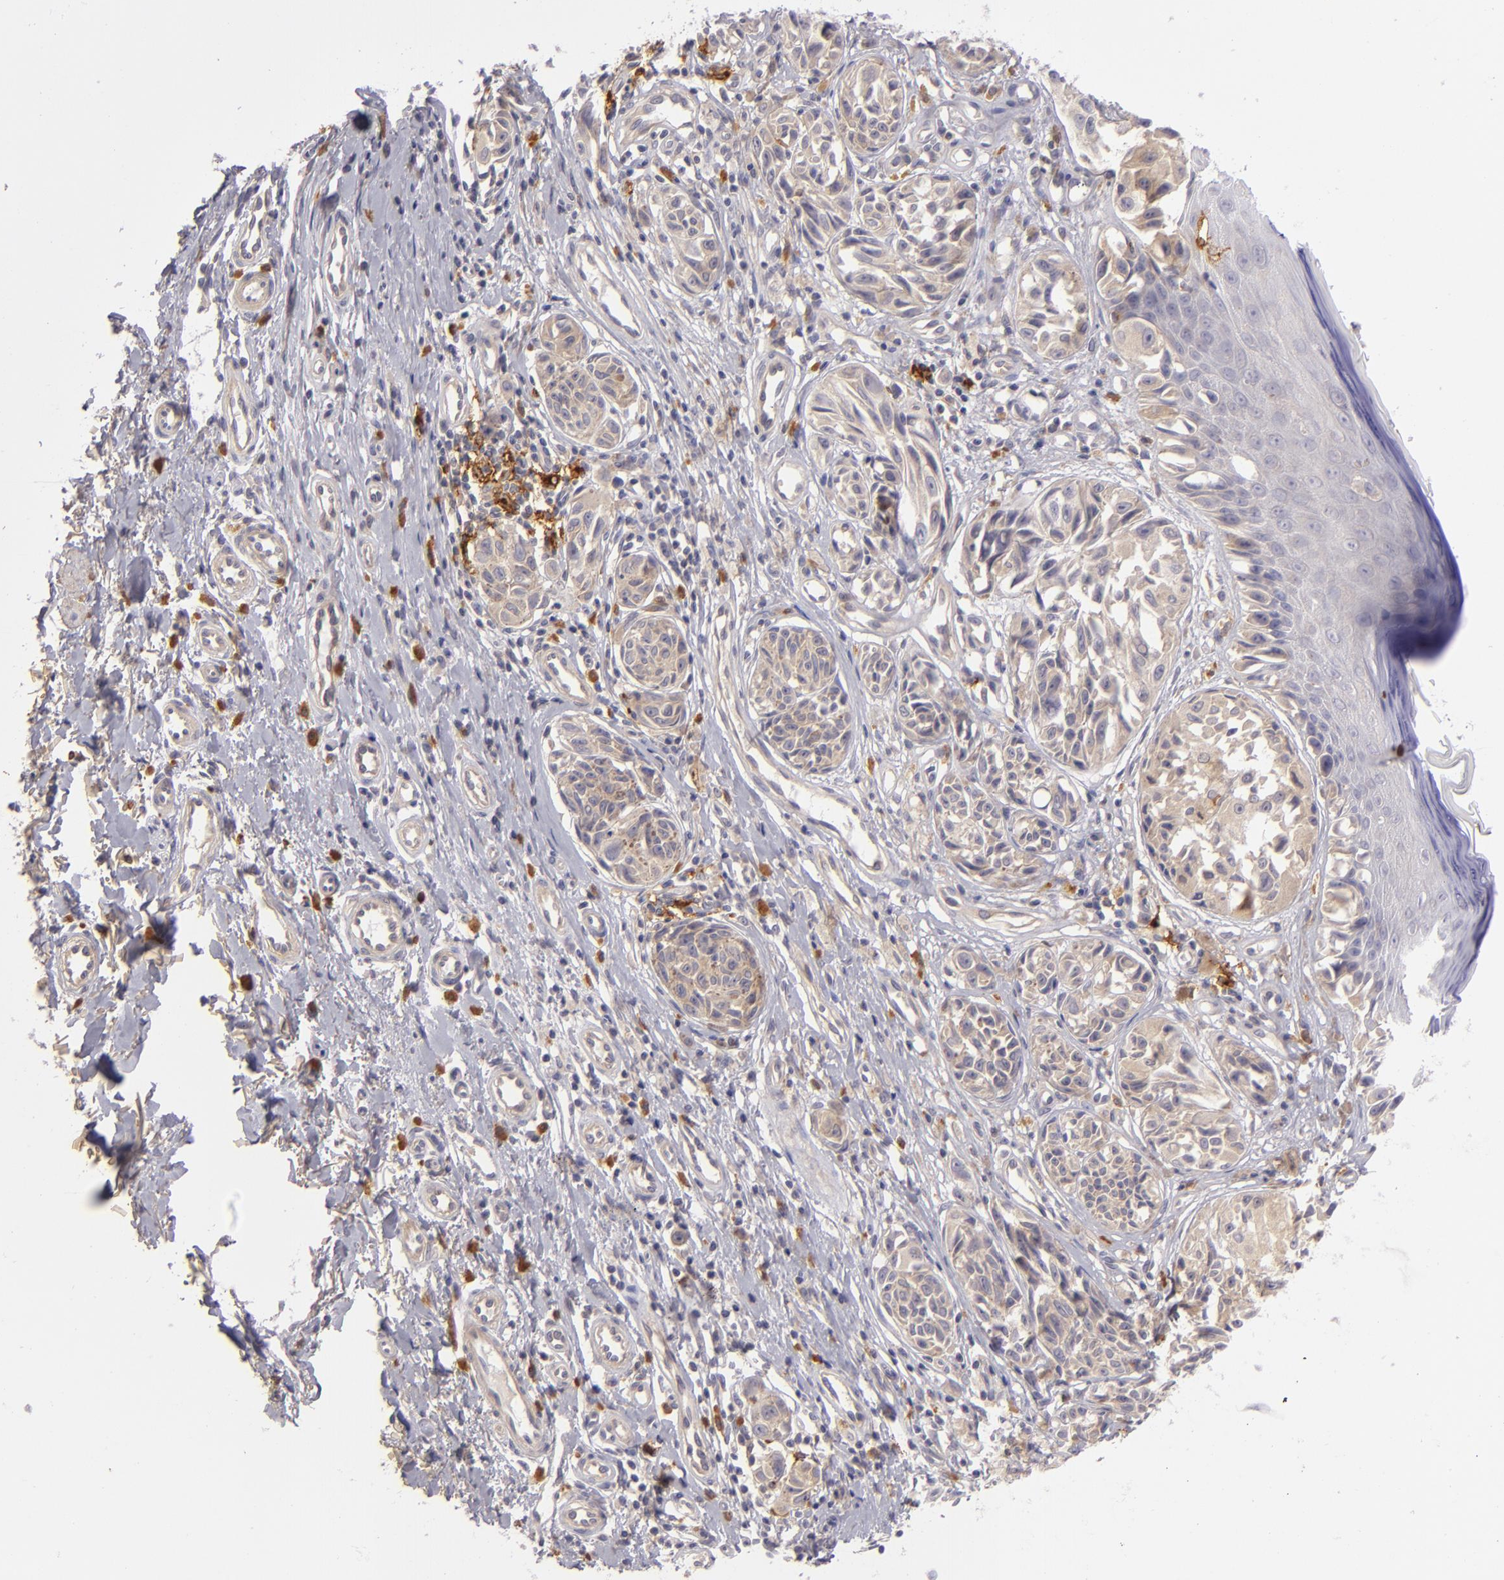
{"staining": {"intensity": "weak", "quantity": "25%-75%", "location": "cytoplasmic/membranous"}, "tissue": "melanoma", "cell_type": "Tumor cells", "image_type": "cancer", "snomed": [{"axis": "morphology", "description": "Malignant melanoma, NOS"}, {"axis": "topography", "description": "Skin"}], "caption": "An image showing weak cytoplasmic/membranous positivity in about 25%-75% of tumor cells in malignant melanoma, as visualized by brown immunohistochemical staining.", "gene": "CD83", "patient": {"sex": "male", "age": 67}}